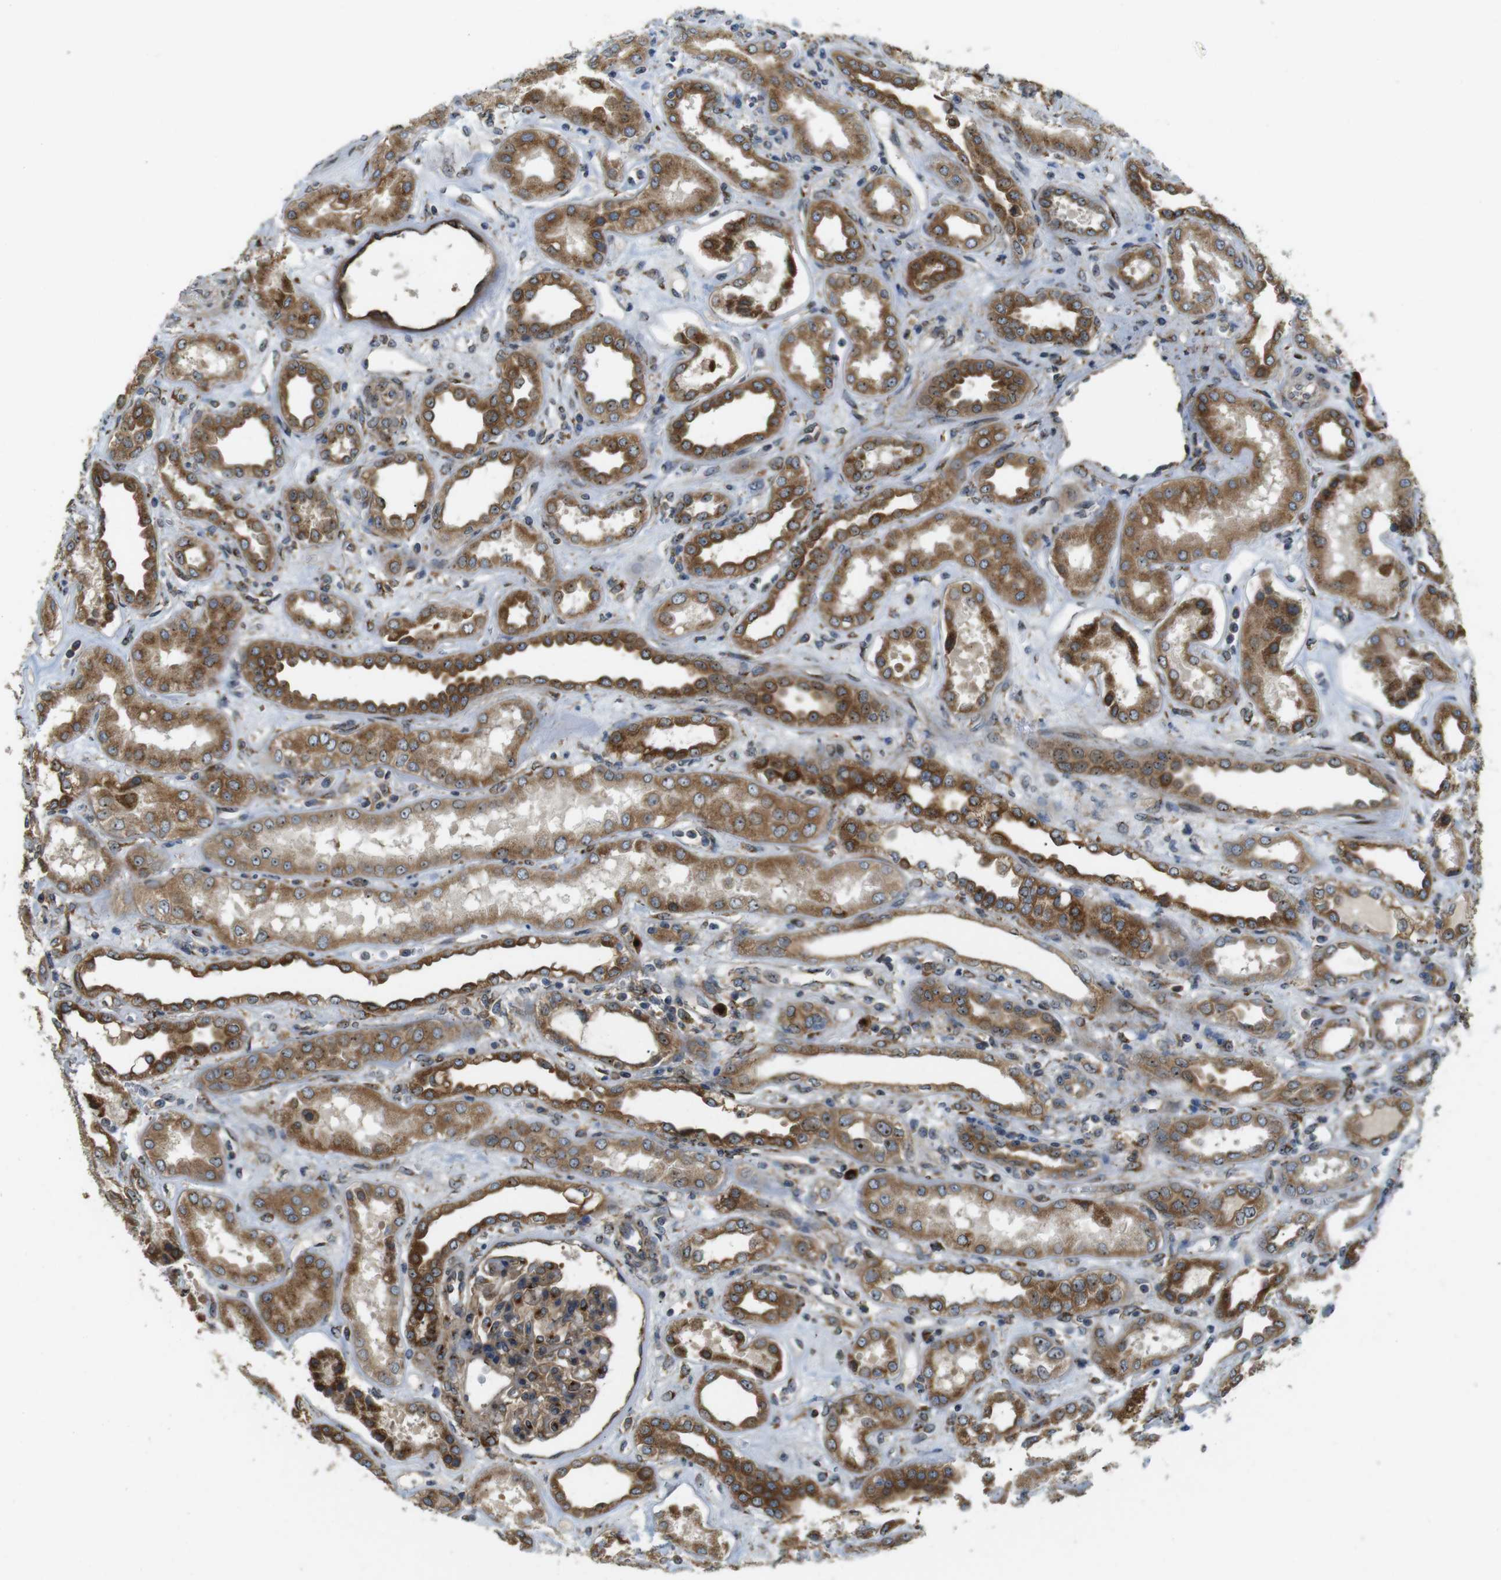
{"staining": {"intensity": "moderate", "quantity": ">75%", "location": "cytoplasmic/membranous"}, "tissue": "kidney", "cell_type": "Cells in glomeruli", "image_type": "normal", "snomed": [{"axis": "morphology", "description": "Normal tissue, NOS"}, {"axis": "topography", "description": "Kidney"}], "caption": "Cells in glomeruli show medium levels of moderate cytoplasmic/membranous staining in approximately >75% of cells in benign human kidney.", "gene": "TMEM143", "patient": {"sex": "male", "age": 59}}